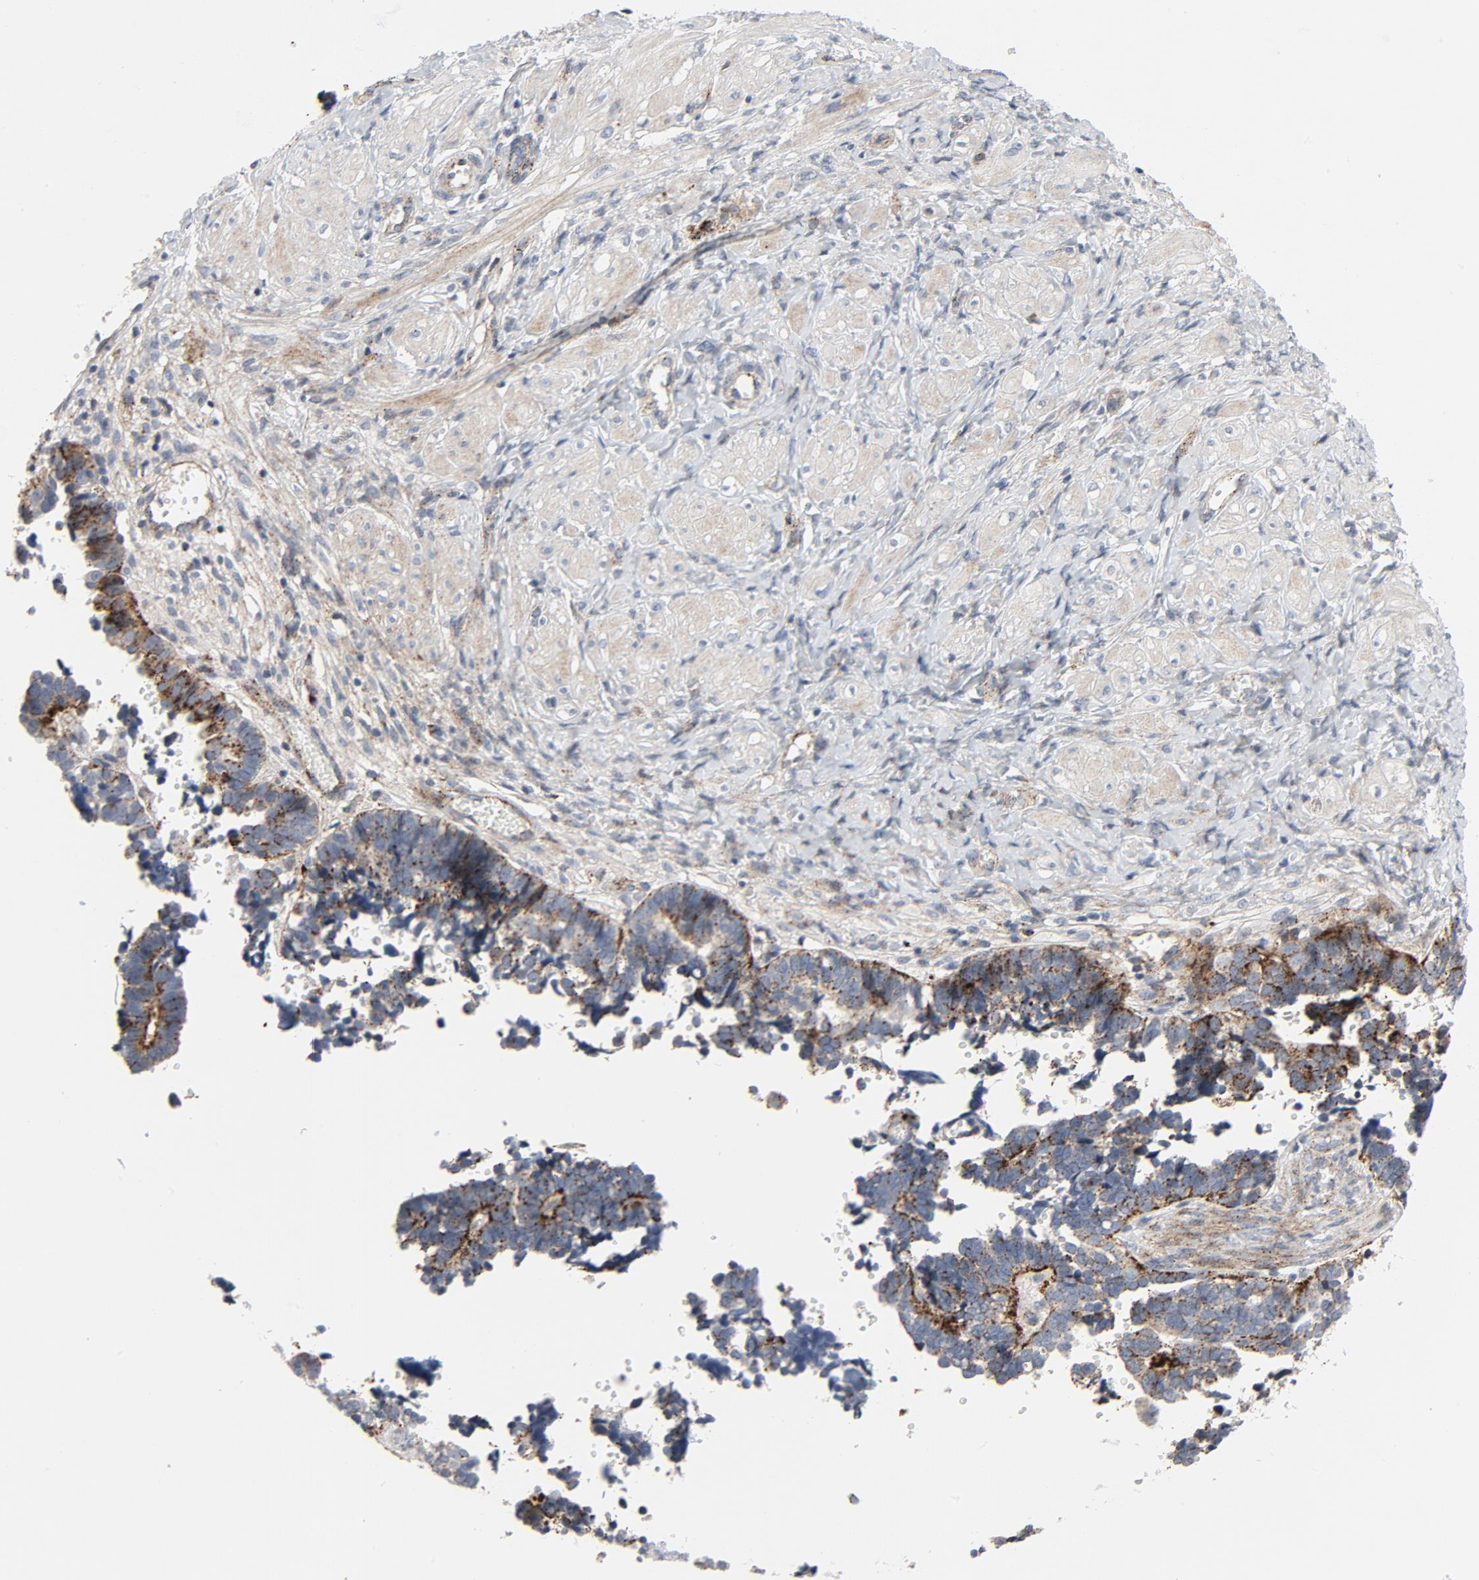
{"staining": {"intensity": "strong", "quantity": ">75%", "location": "cytoplasmic/membranous"}, "tissue": "ovarian cancer", "cell_type": "Tumor cells", "image_type": "cancer", "snomed": [{"axis": "morphology", "description": "Carcinoma, endometroid"}, {"axis": "topography", "description": "Ovary"}], "caption": "Approximately >75% of tumor cells in endometroid carcinoma (ovarian) exhibit strong cytoplasmic/membranous protein positivity as visualized by brown immunohistochemical staining.", "gene": "AKT2", "patient": {"sex": "female", "age": 42}}